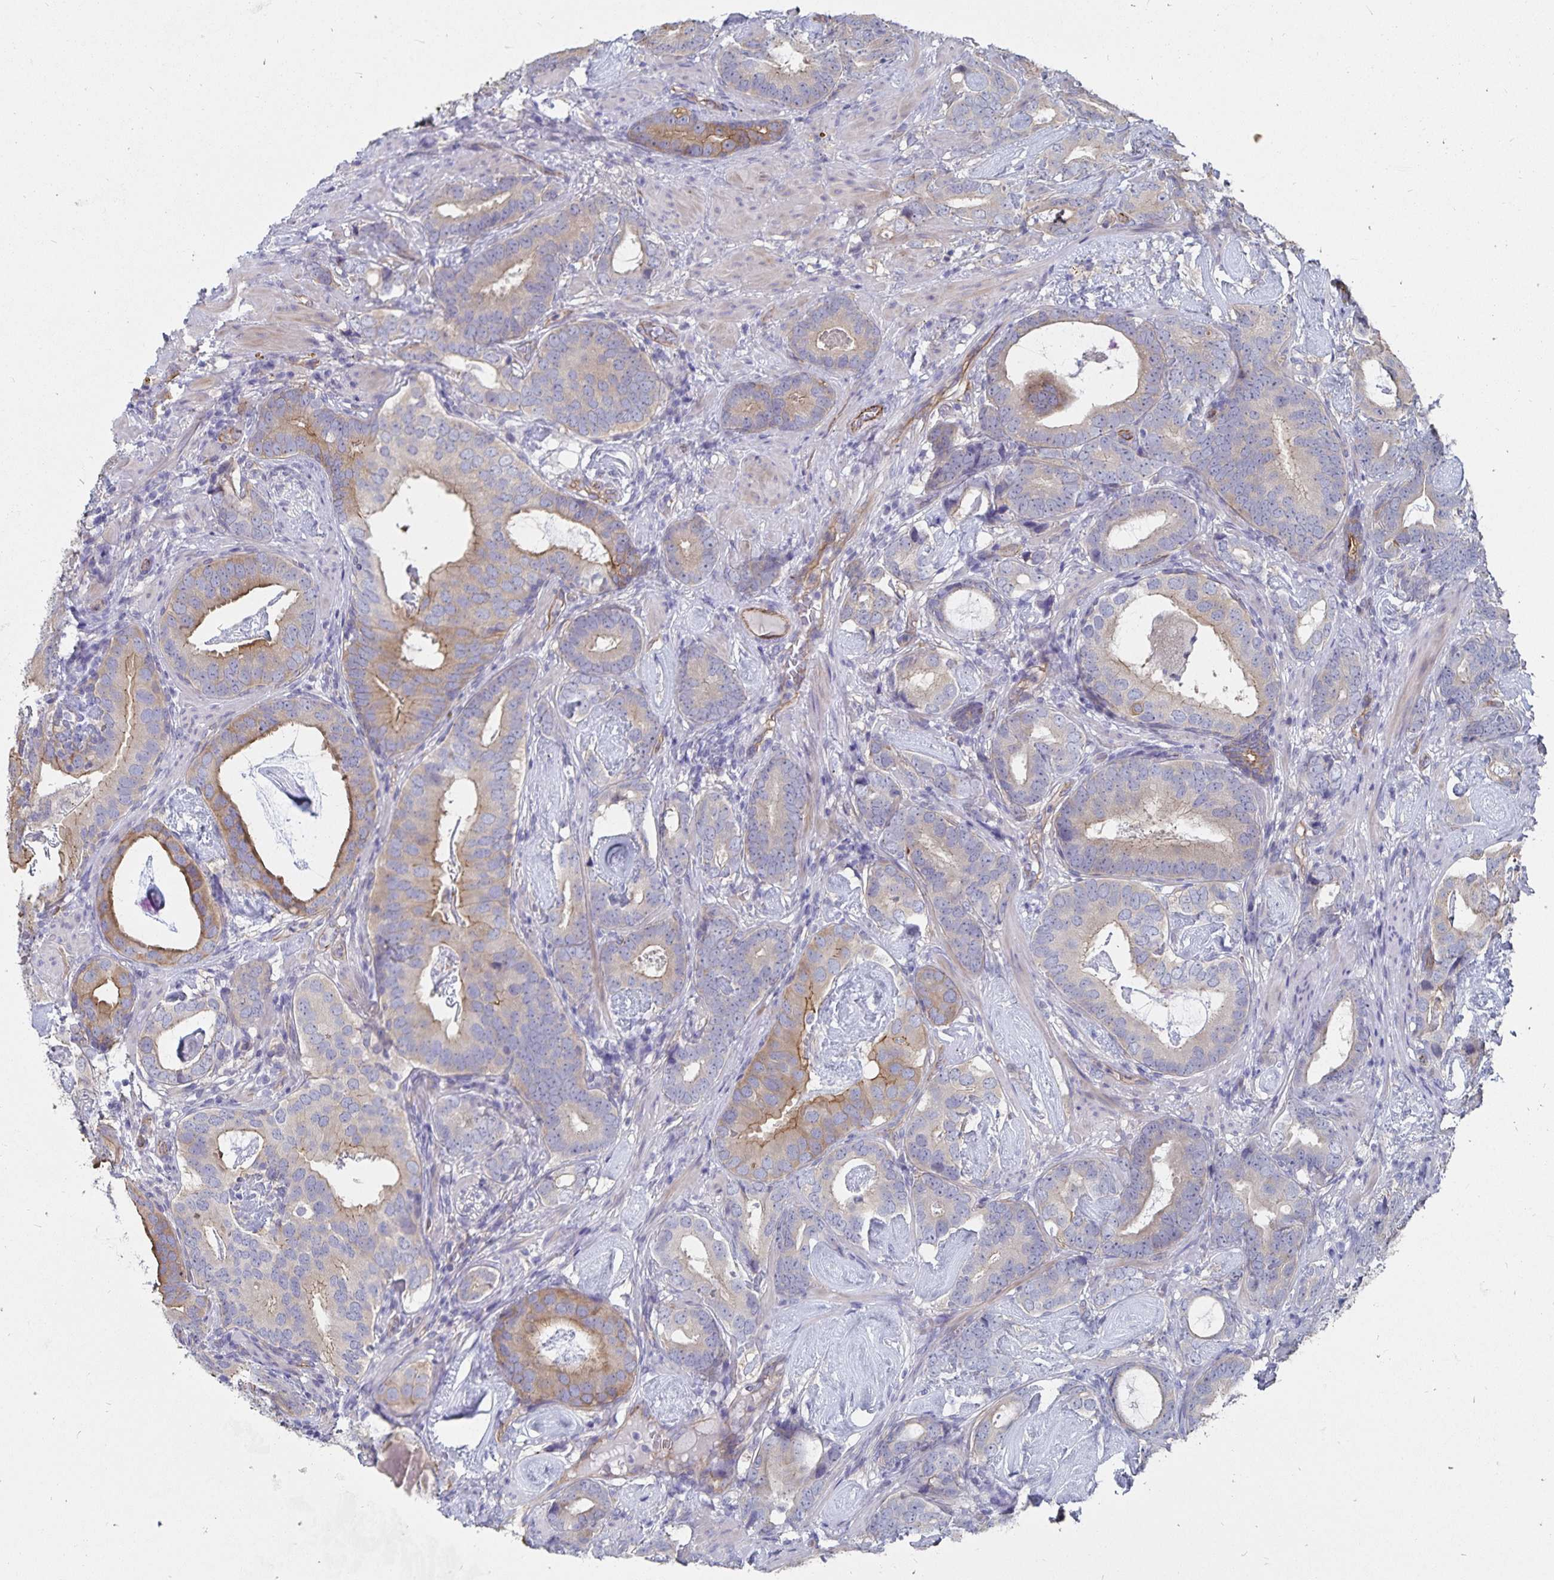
{"staining": {"intensity": "moderate", "quantity": "25%-75%", "location": "cytoplasmic/membranous"}, "tissue": "prostate cancer", "cell_type": "Tumor cells", "image_type": "cancer", "snomed": [{"axis": "morphology", "description": "Adenocarcinoma, Low grade"}, {"axis": "topography", "description": "Prostate and seminal vesicle, NOS"}], "caption": "Immunohistochemical staining of human adenocarcinoma (low-grade) (prostate) exhibits moderate cytoplasmic/membranous protein staining in approximately 25%-75% of tumor cells. (IHC, brightfield microscopy, high magnification).", "gene": "SSTR1", "patient": {"sex": "male", "age": 71}}